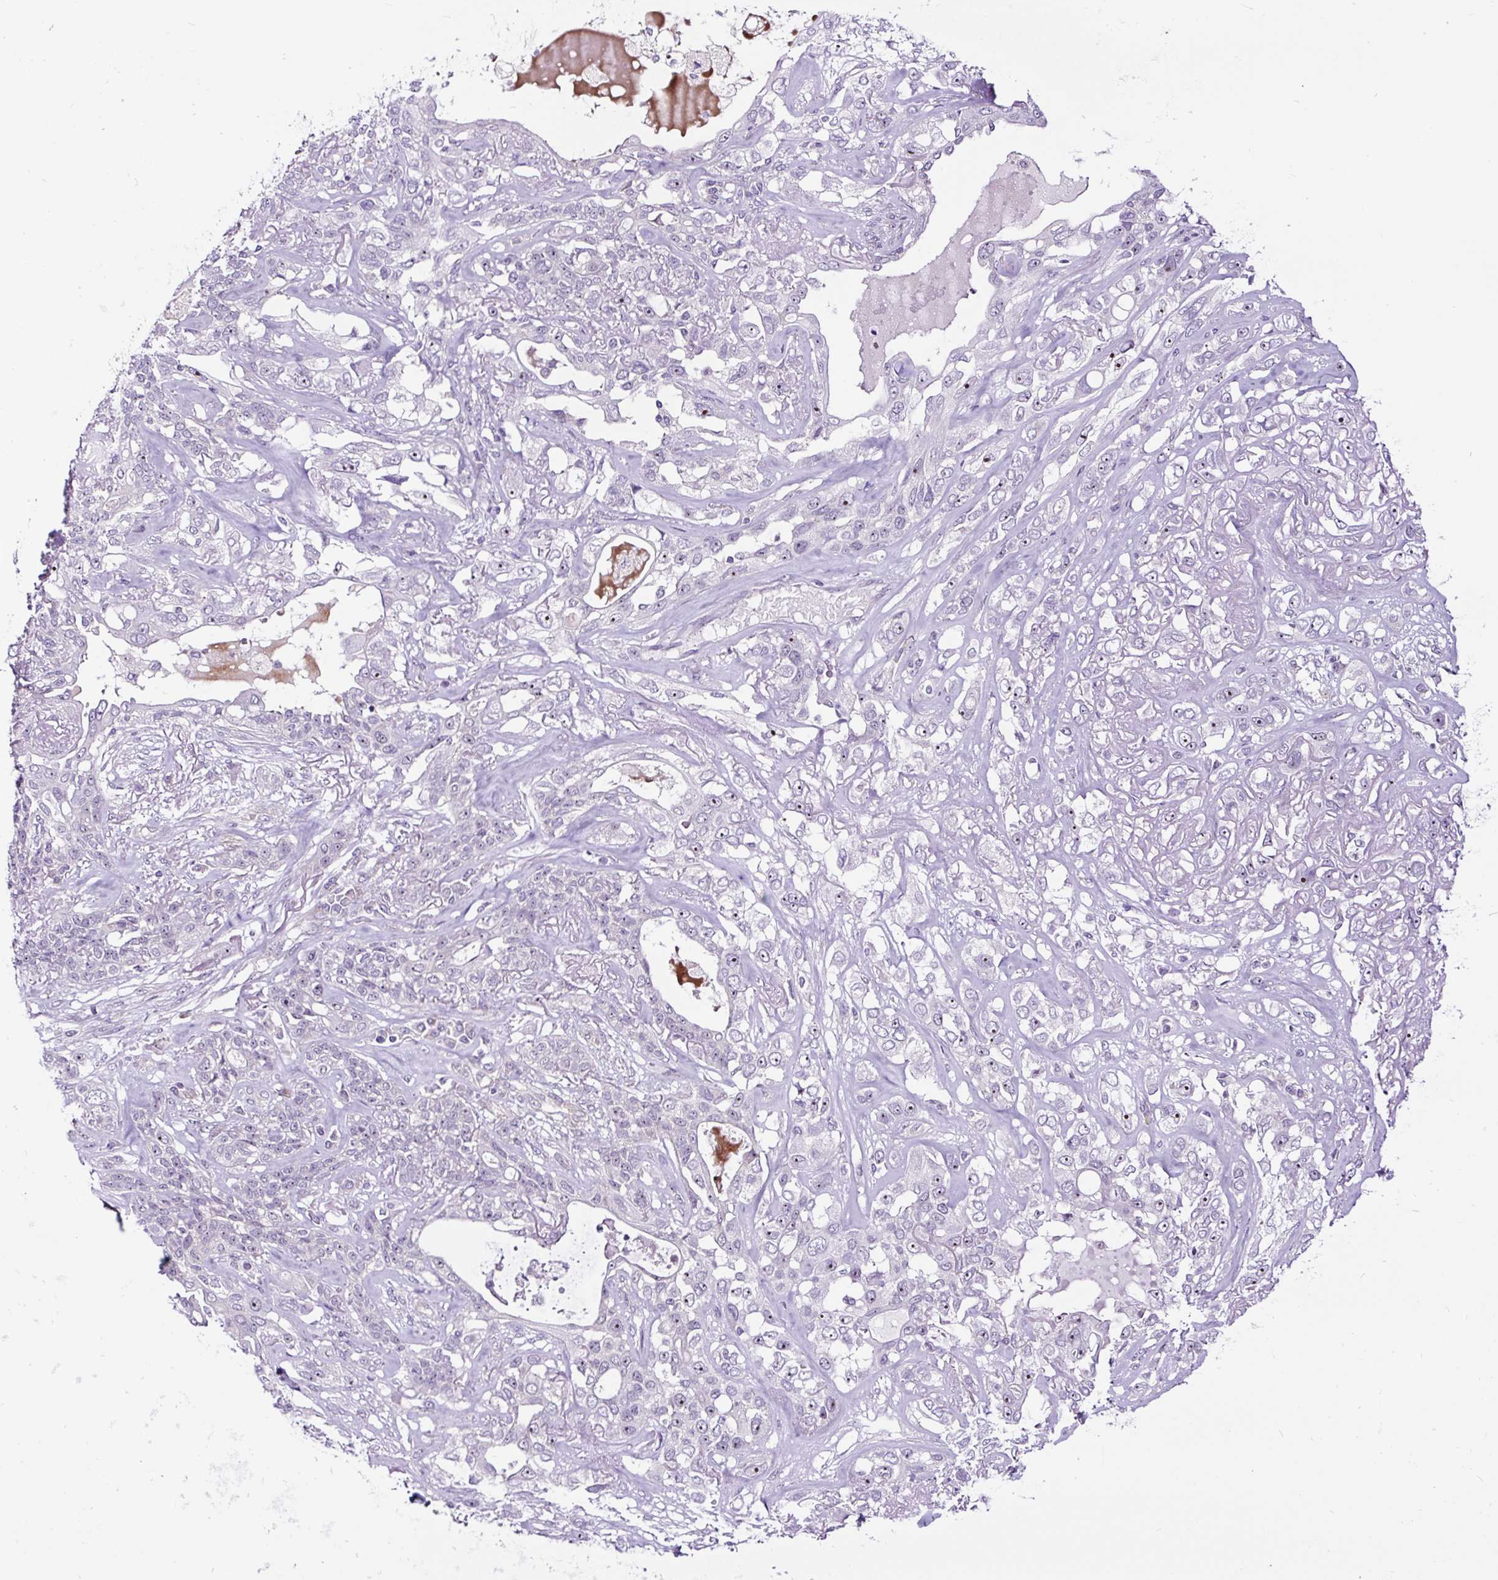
{"staining": {"intensity": "negative", "quantity": "none", "location": "none"}, "tissue": "lung cancer", "cell_type": "Tumor cells", "image_type": "cancer", "snomed": [{"axis": "morphology", "description": "Squamous cell carcinoma, NOS"}, {"axis": "topography", "description": "Lung"}], "caption": "Immunohistochemistry (IHC) image of neoplastic tissue: human lung cancer (squamous cell carcinoma) stained with DAB (3,3'-diaminobenzidine) demonstrates no significant protein positivity in tumor cells.", "gene": "NOM1", "patient": {"sex": "female", "age": 70}}